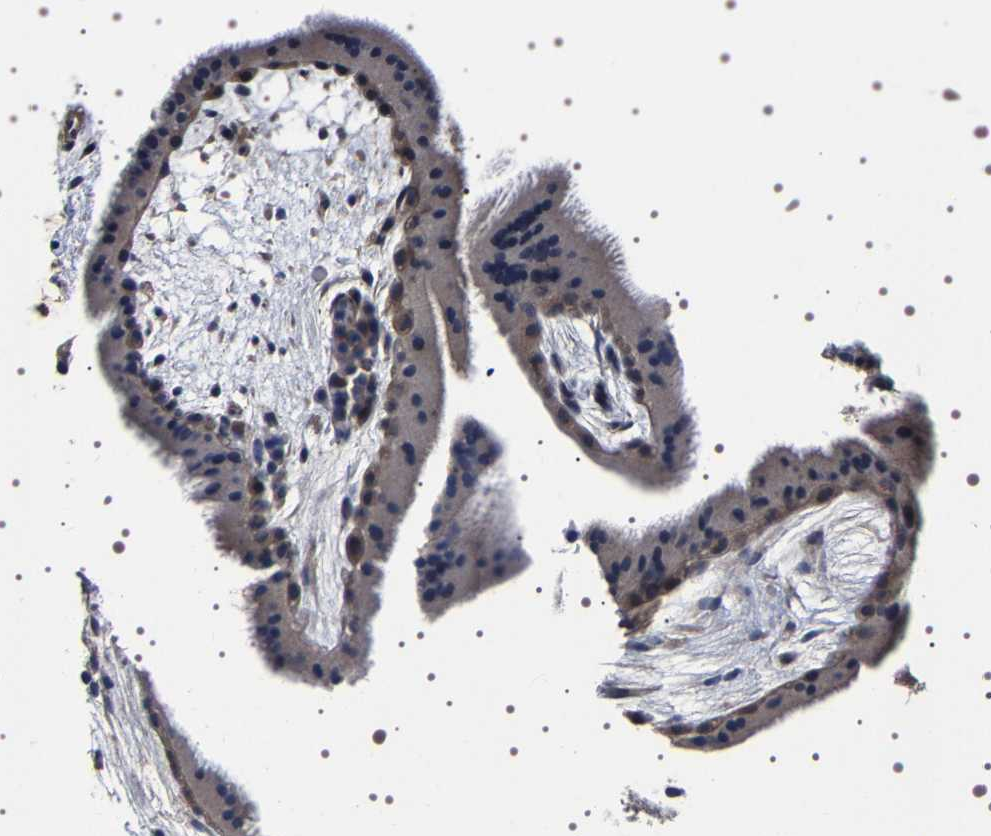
{"staining": {"intensity": "moderate", "quantity": "<25%", "location": "cytoplasmic/membranous"}, "tissue": "placenta", "cell_type": "Trophoblastic cells", "image_type": "normal", "snomed": [{"axis": "morphology", "description": "Normal tissue, NOS"}, {"axis": "topography", "description": "Placenta"}], "caption": "Protein staining of unremarkable placenta reveals moderate cytoplasmic/membranous staining in about <25% of trophoblastic cells.", "gene": "TARBP1", "patient": {"sex": "female", "age": 19}}